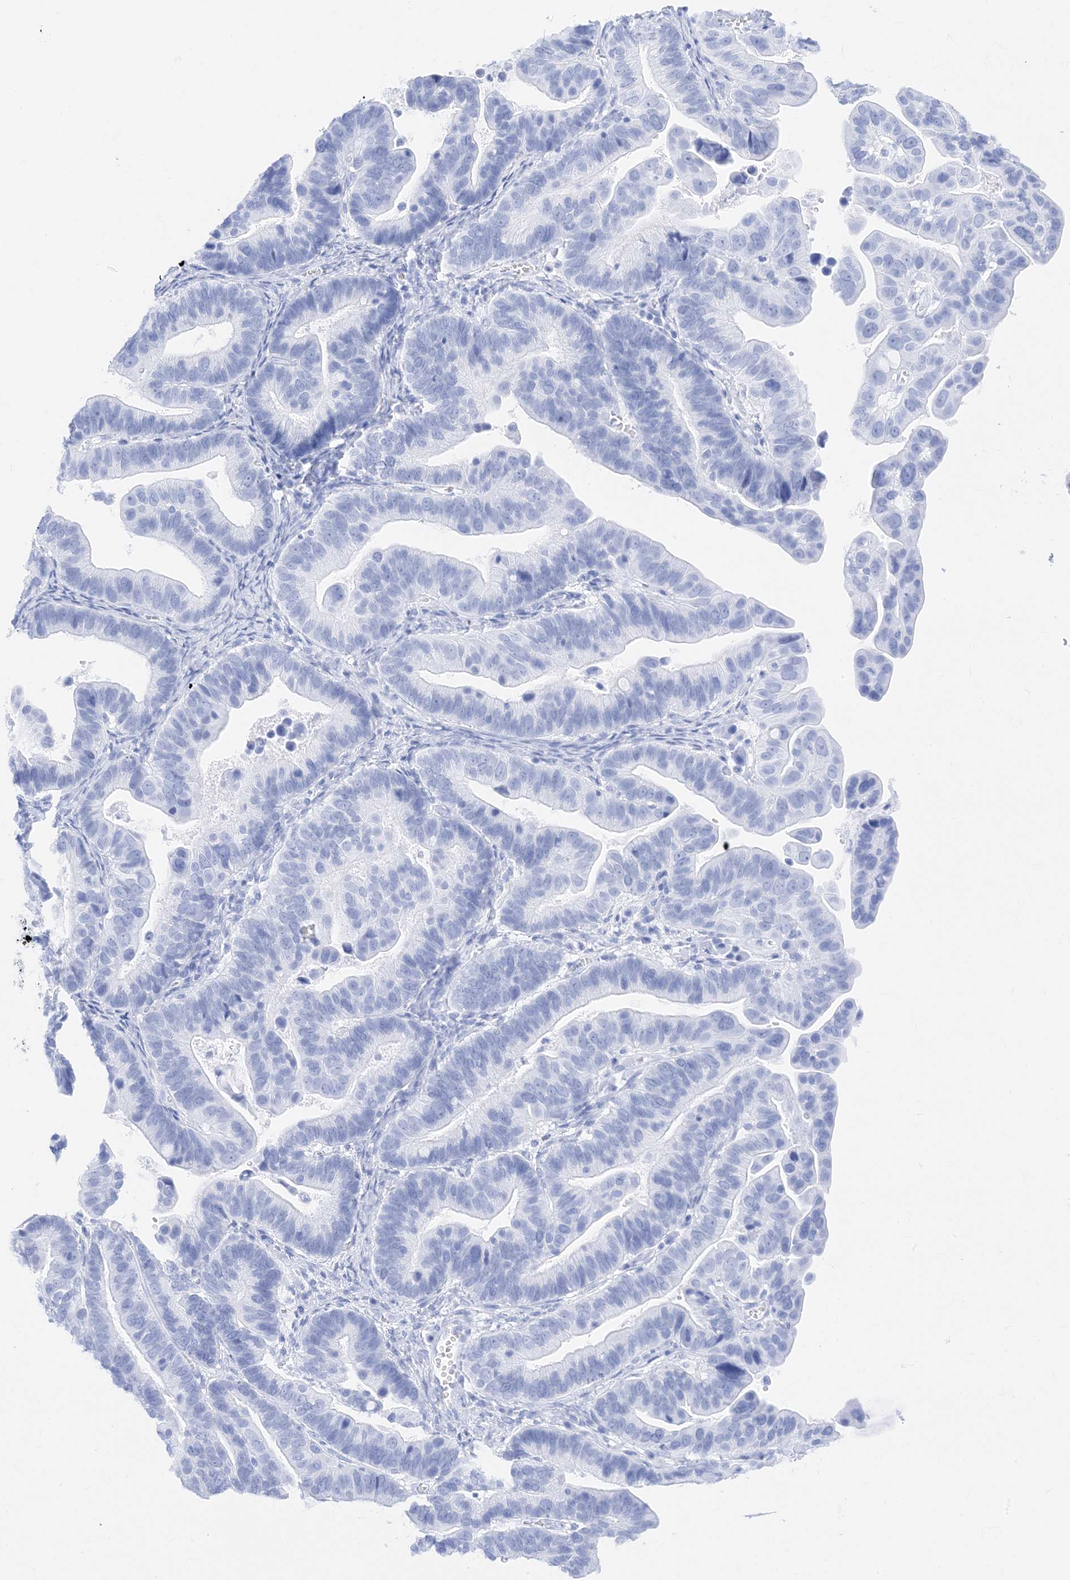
{"staining": {"intensity": "negative", "quantity": "none", "location": "none"}, "tissue": "ovarian cancer", "cell_type": "Tumor cells", "image_type": "cancer", "snomed": [{"axis": "morphology", "description": "Cystadenocarcinoma, serous, NOS"}, {"axis": "topography", "description": "Ovary"}], "caption": "Tumor cells are negative for brown protein staining in ovarian cancer (serous cystadenocarcinoma).", "gene": "MUC17", "patient": {"sex": "female", "age": 56}}